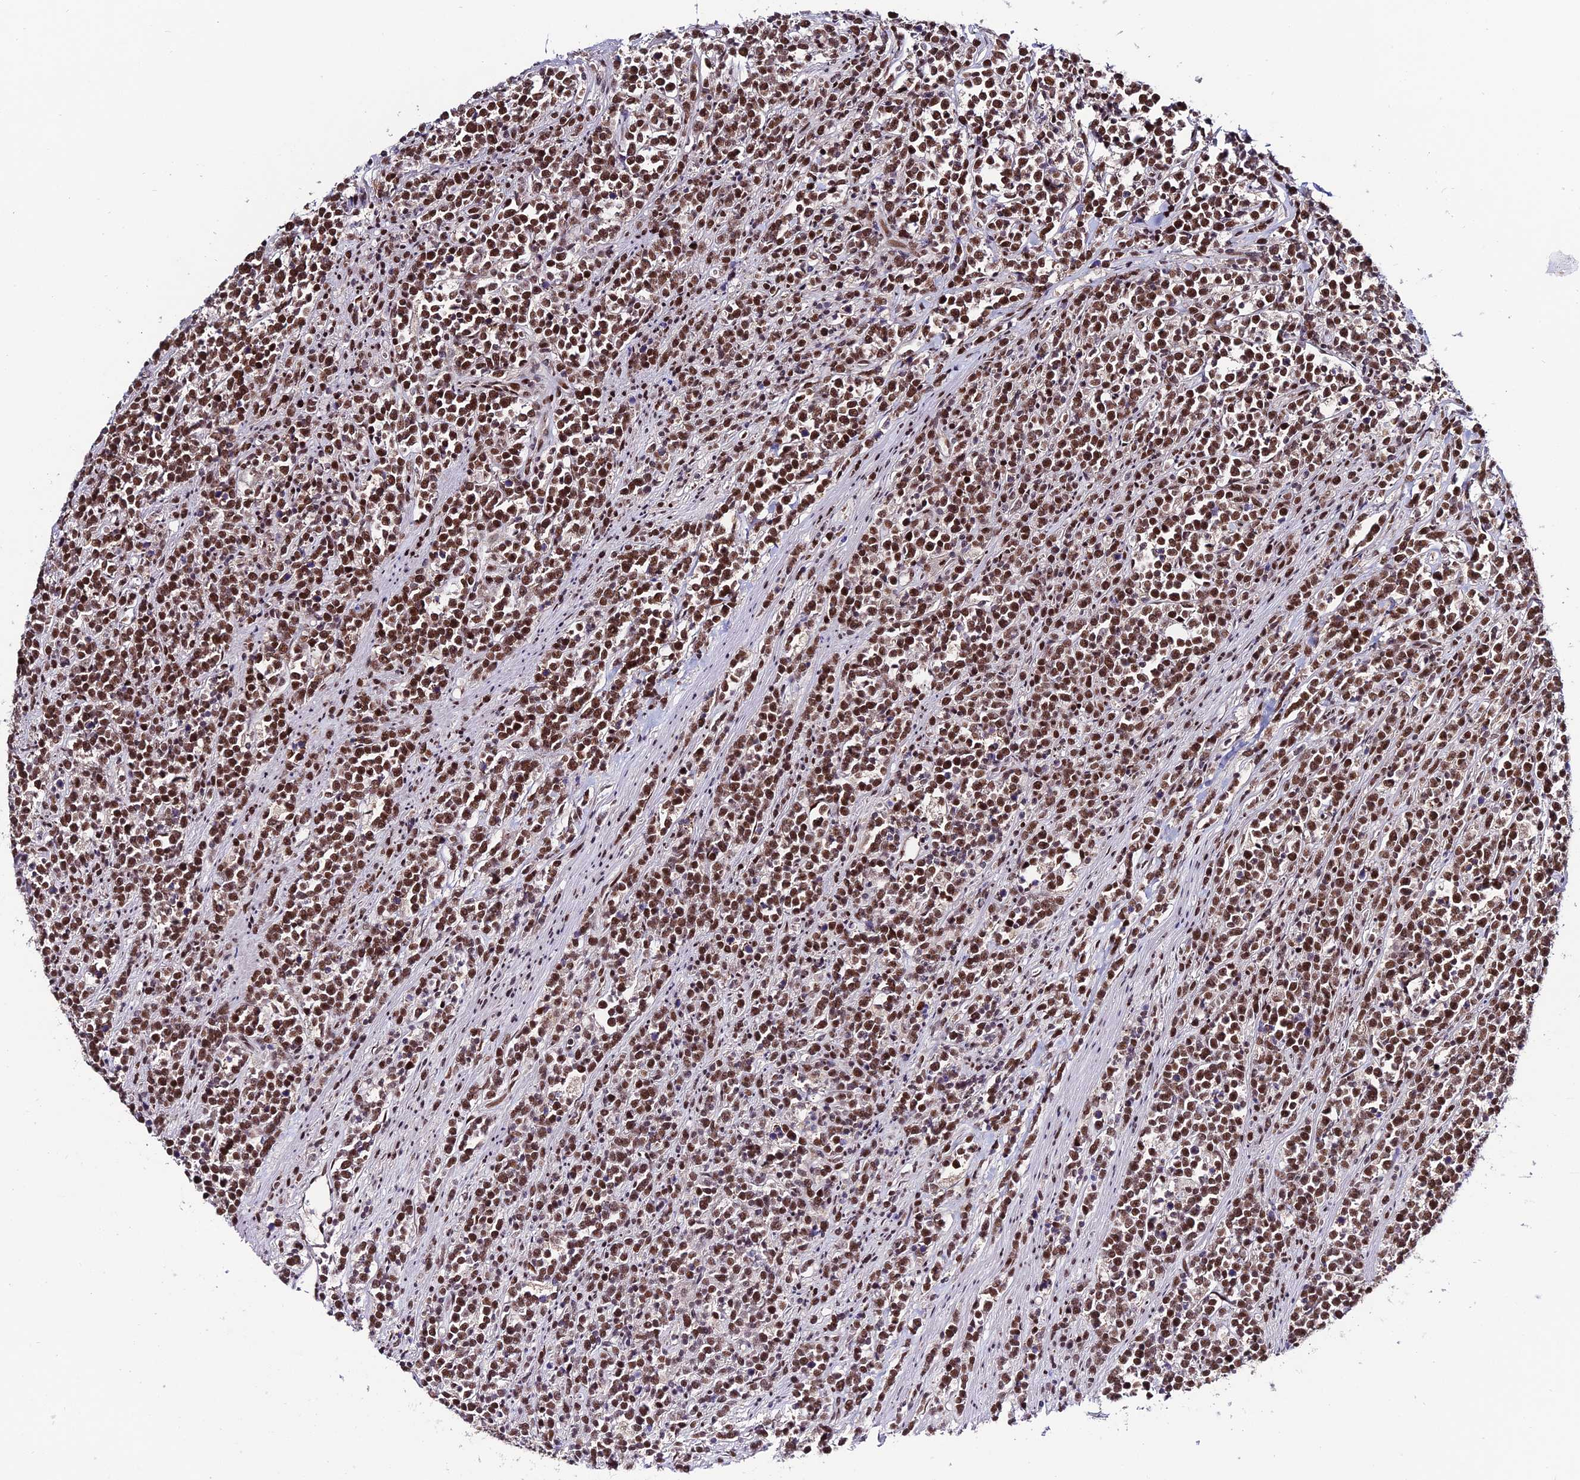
{"staining": {"intensity": "moderate", "quantity": ">75%", "location": "nuclear"}, "tissue": "lymphoma", "cell_type": "Tumor cells", "image_type": "cancer", "snomed": [{"axis": "morphology", "description": "Malignant lymphoma, non-Hodgkin's type, High grade"}, {"axis": "topography", "description": "Small intestine"}], "caption": "This micrograph shows immunohistochemistry (IHC) staining of human malignant lymphoma, non-Hodgkin's type (high-grade), with medium moderate nuclear staining in about >75% of tumor cells.", "gene": "SYT15", "patient": {"sex": "male", "age": 8}}